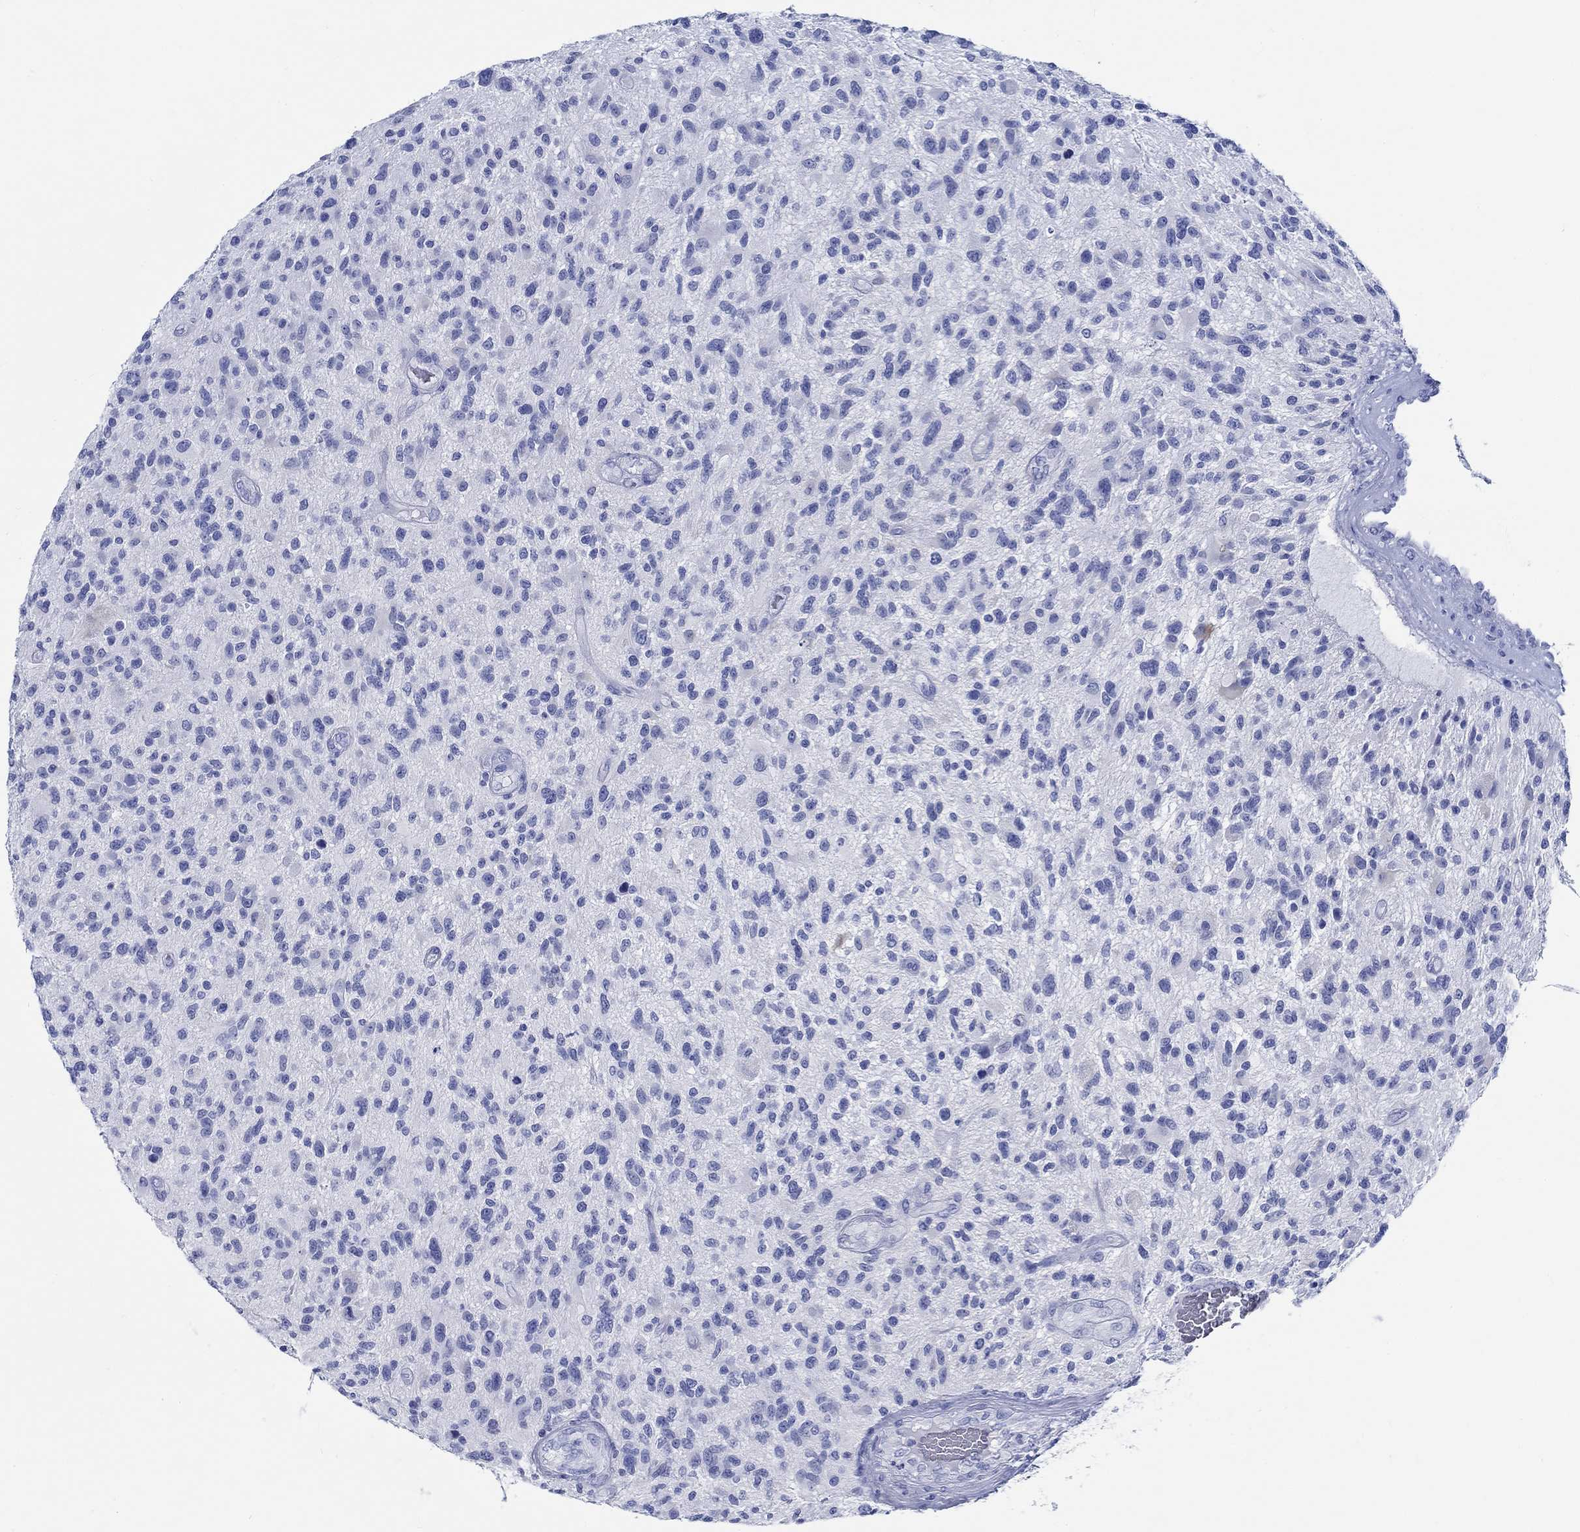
{"staining": {"intensity": "negative", "quantity": "none", "location": "none"}, "tissue": "glioma", "cell_type": "Tumor cells", "image_type": "cancer", "snomed": [{"axis": "morphology", "description": "Glioma, malignant, High grade"}, {"axis": "topography", "description": "Brain"}], "caption": "The histopathology image reveals no staining of tumor cells in malignant glioma (high-grade).", "gene": "RD3L", "patient": {"sex": "male", "age": 47}}